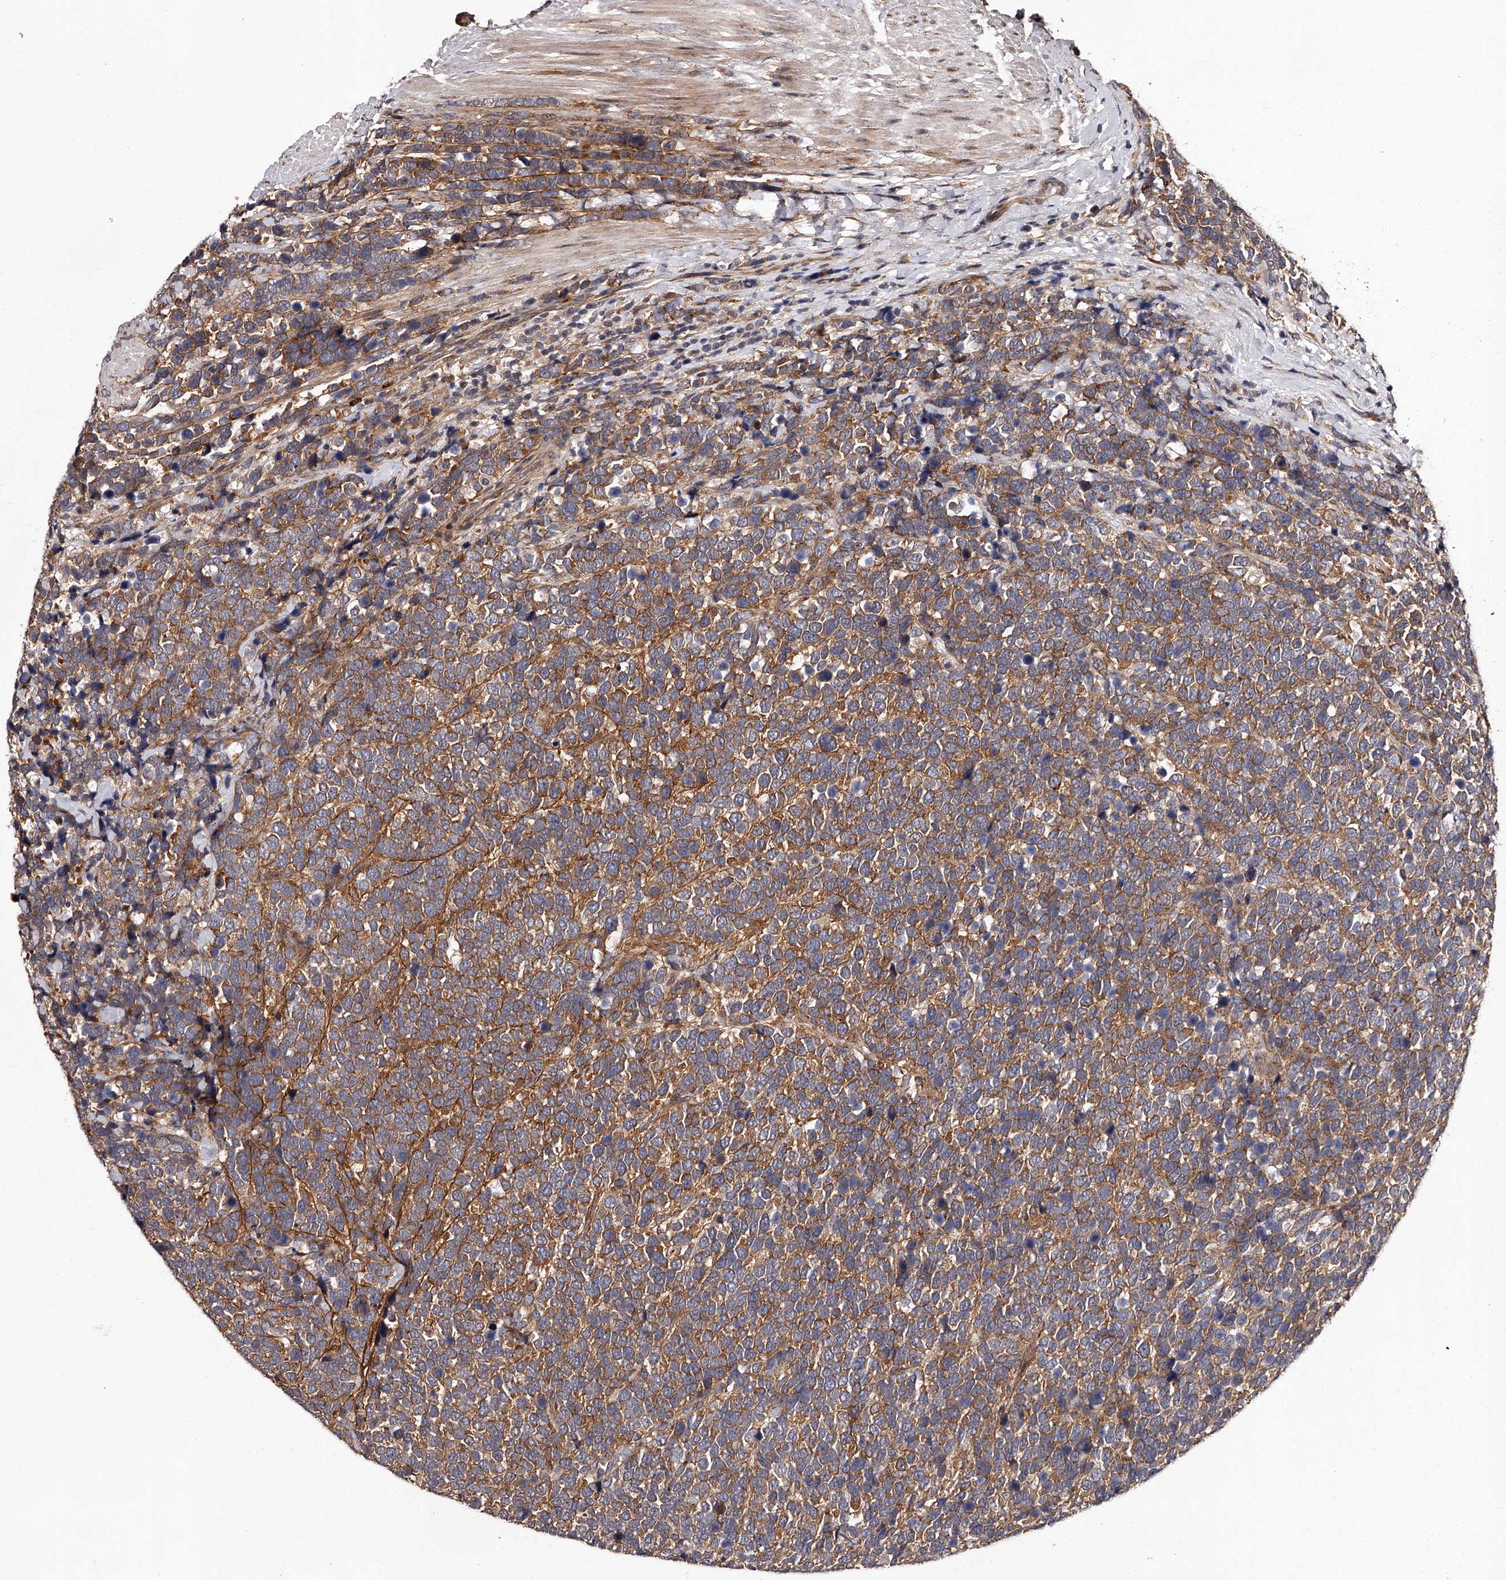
{"staining": {"intensity": "moderate", "quantity": ">75%", "location": "cytoplasmic/membranous"}, "tissue": "urothelial cancer", "cell_type": "Tumor cells", "image_type": "cancer", "snomed": [{"axis": "morphology", "description": "Urothelial carcinoma, High grade"}, {"axis": "topography", "description": "Urinary bladder"}], "caption": "Immunohistochemical staining of urothelial carcinoma (high-grade) reveals medium levels of moderate cytoplasmic/membranous staining in approximately >75% of tumor cells. (Stains: DAB (3,3'-diaminobenzidine) in brown, nuclei in blue, Microscopy: brightfield microscopy at high magnification).", "gene": "RSC1A1", "patient": {"sex": "female", "age": 82}}